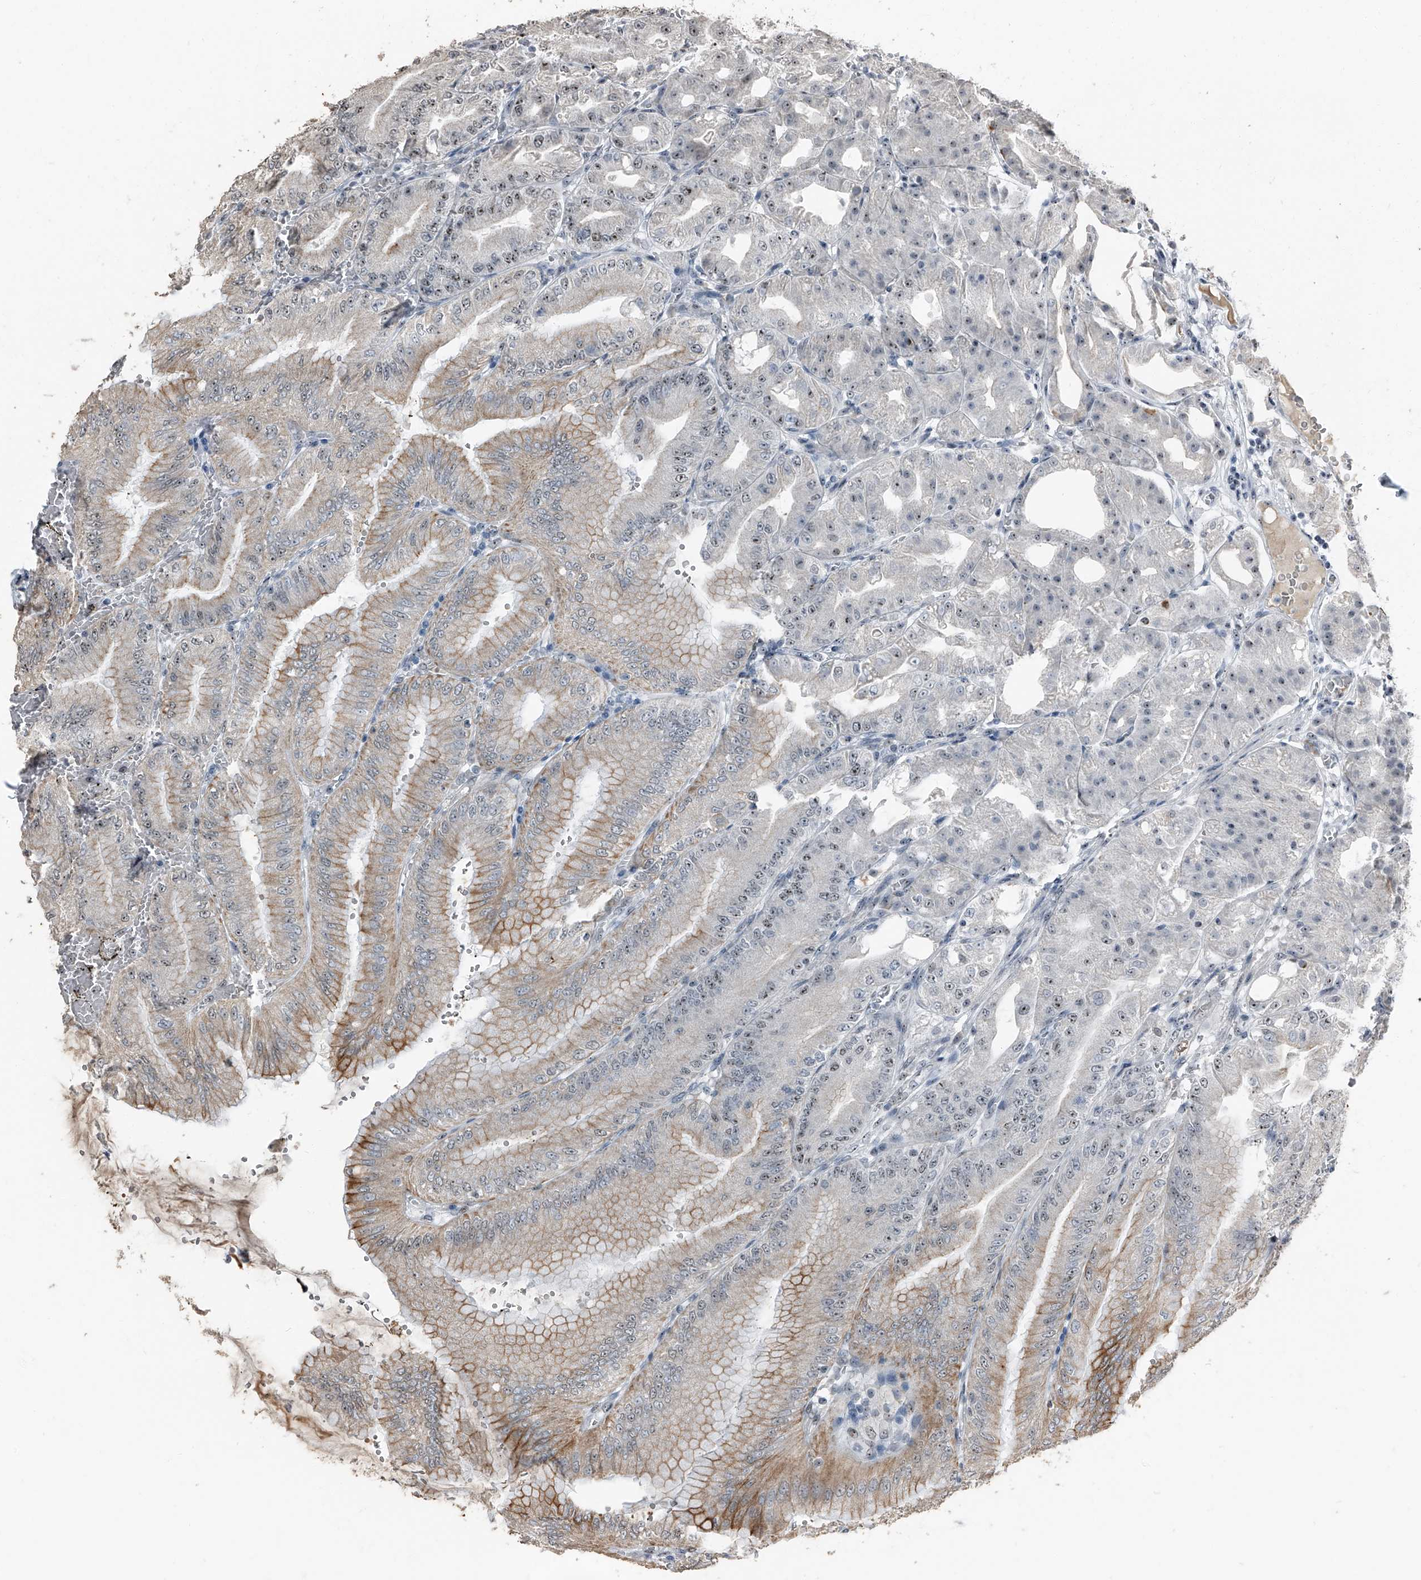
{"staining": {"intensity": "moderate", "quantity": "25%-75%", "location": "cytoplasmic/membranous,nuclear"}, "tissue": "stomach", "cell_type": "Glandular cells", "image_type": "normal", "snomed": [{"axis": "morphology", "description": "Normal tissue, NOS"}, {"axis": "topography", "description": "Stomach, lower"}], "caption": "High-power microscopy captured an immunohistochemistry micrograph of normal stomach, revealing moderate cytoplasmic/membranous,nuclear positivity in approximately 25%-75% of glandular cells.", "gene": "TCOF1", "patient": {"sex": "male", "age": 71}}